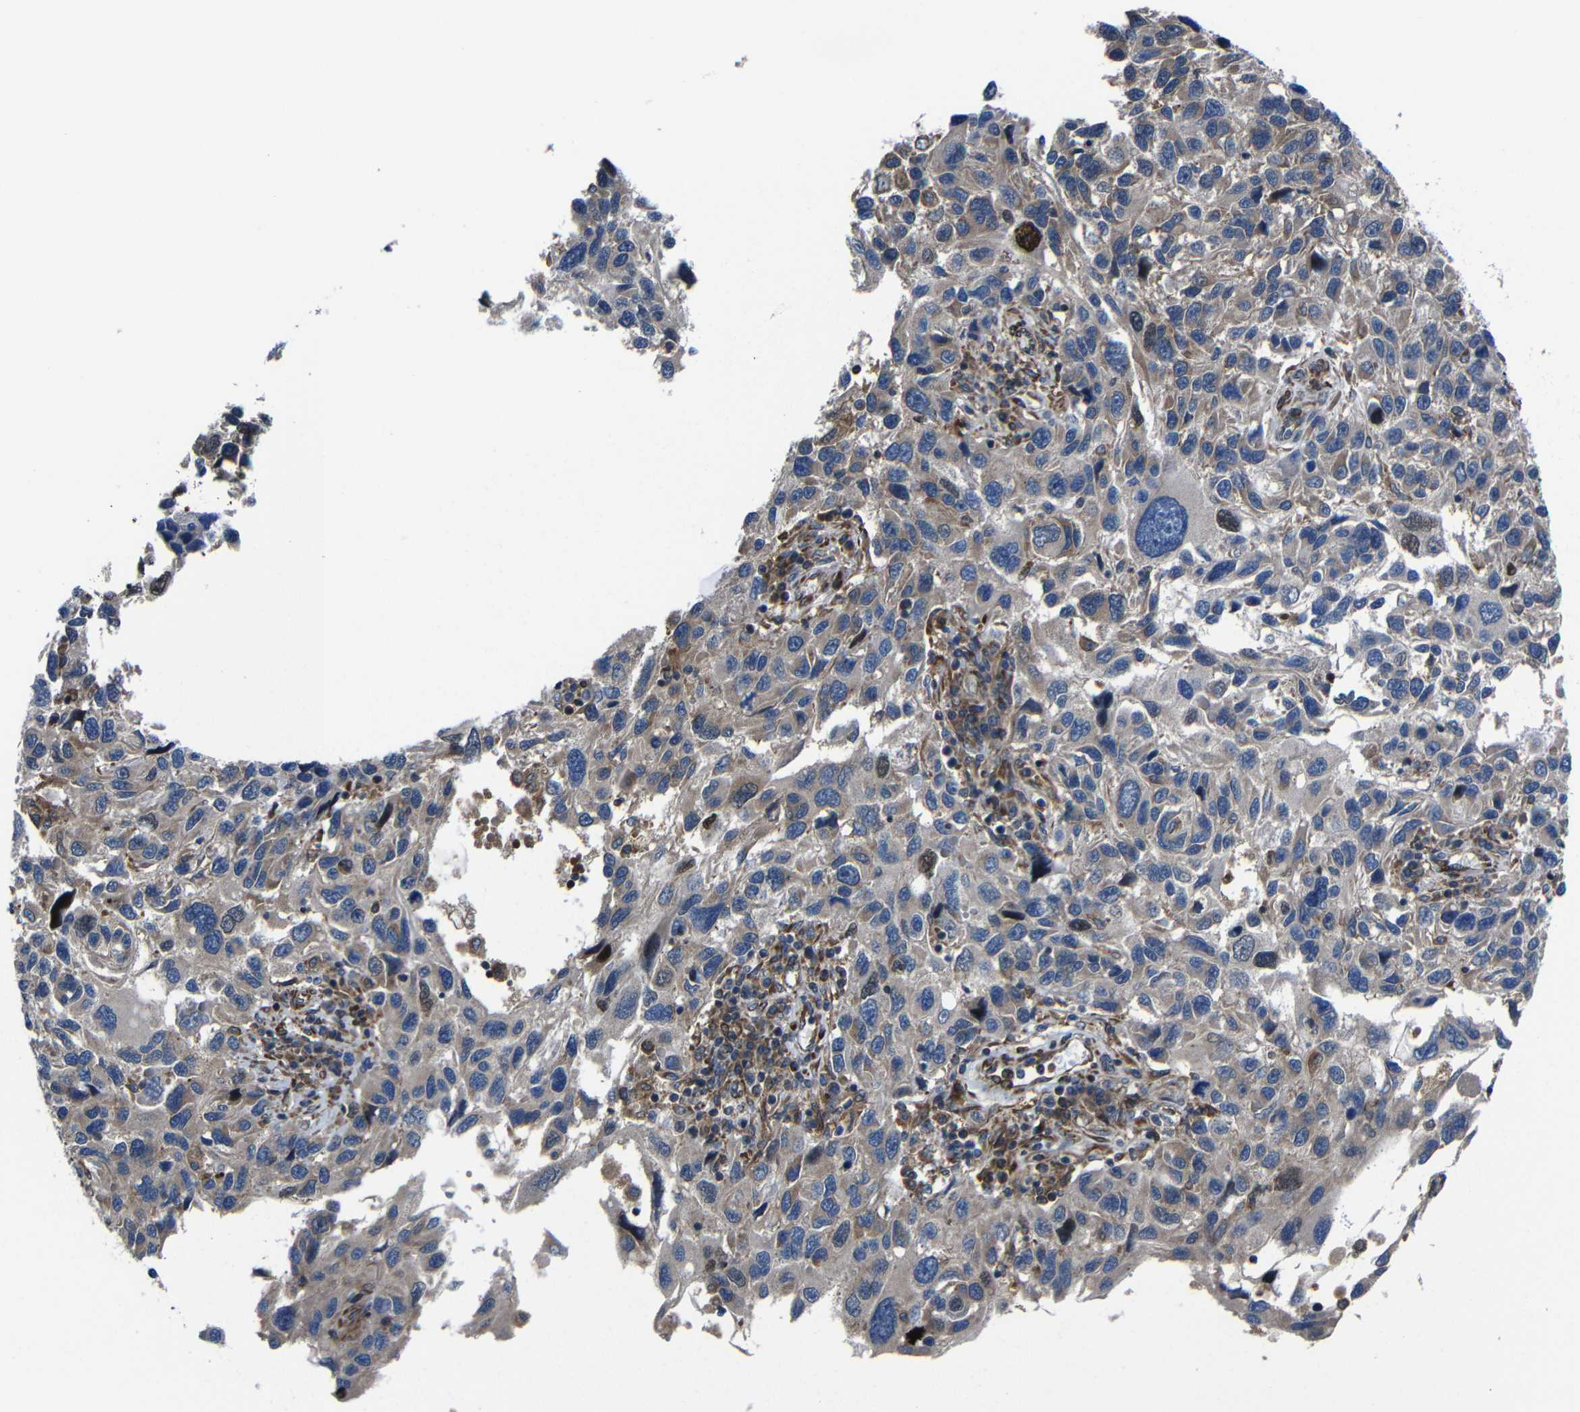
{"staining": {"intensity": "weak", "quantity": "25%-75%", "location": "cytoplasmic/membranous"}, "tissue": "melanoma", "cell_type": "Tumor cells", "image_type": "cancer", "snomed": [{"axis": "morphology", "description": "Malignant melanoma, NOS"}, {"axis": "topography", "description": "Skin"}], "caption": "DAB immunohistochemical staining of human malignant melanoma shows weak cytoplasmic/membranous protein expression in approximately 25%-75% of tumor cells.", "gene": "KIAA0513", "patient": {"sex": "male", "age": 53}}